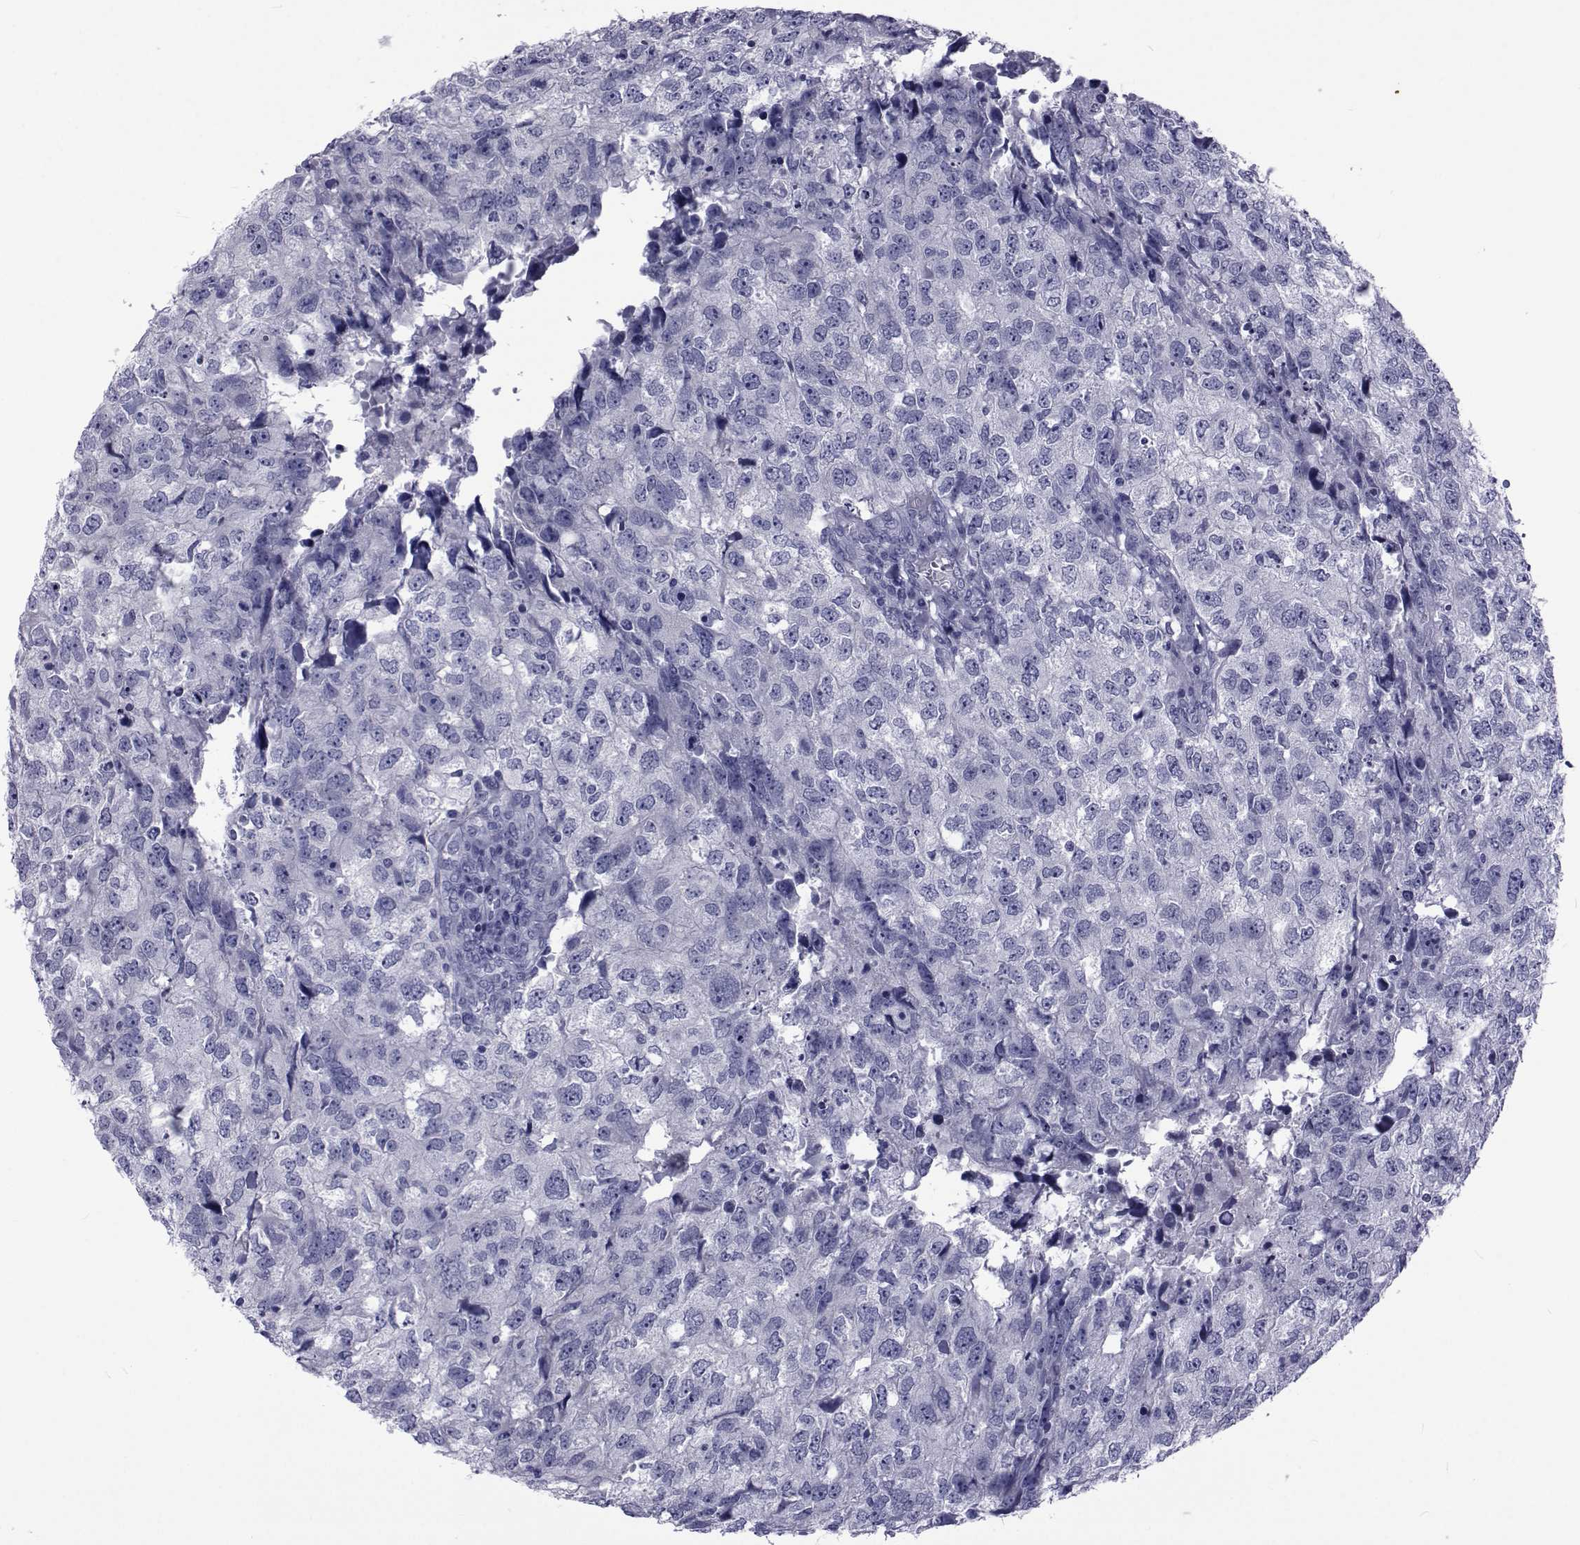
{"staining": {"intensity": "negative", "quantity": "none", "location": "none"}, "tissue": "breast cancer", "cell_type": "Tumor cells", "image_type": "cancer", "snomed": [{"axis": "morphology", "description": "Duct carcinoma"}, {"axis": "topography", "description": "Breast"}], "caption": "Immunohistochemical staining of breast cancer demonstrates no significant staining in tumor cells.", "gene": "GKAP1", "patient": {"sex": "female", "age": 30}}